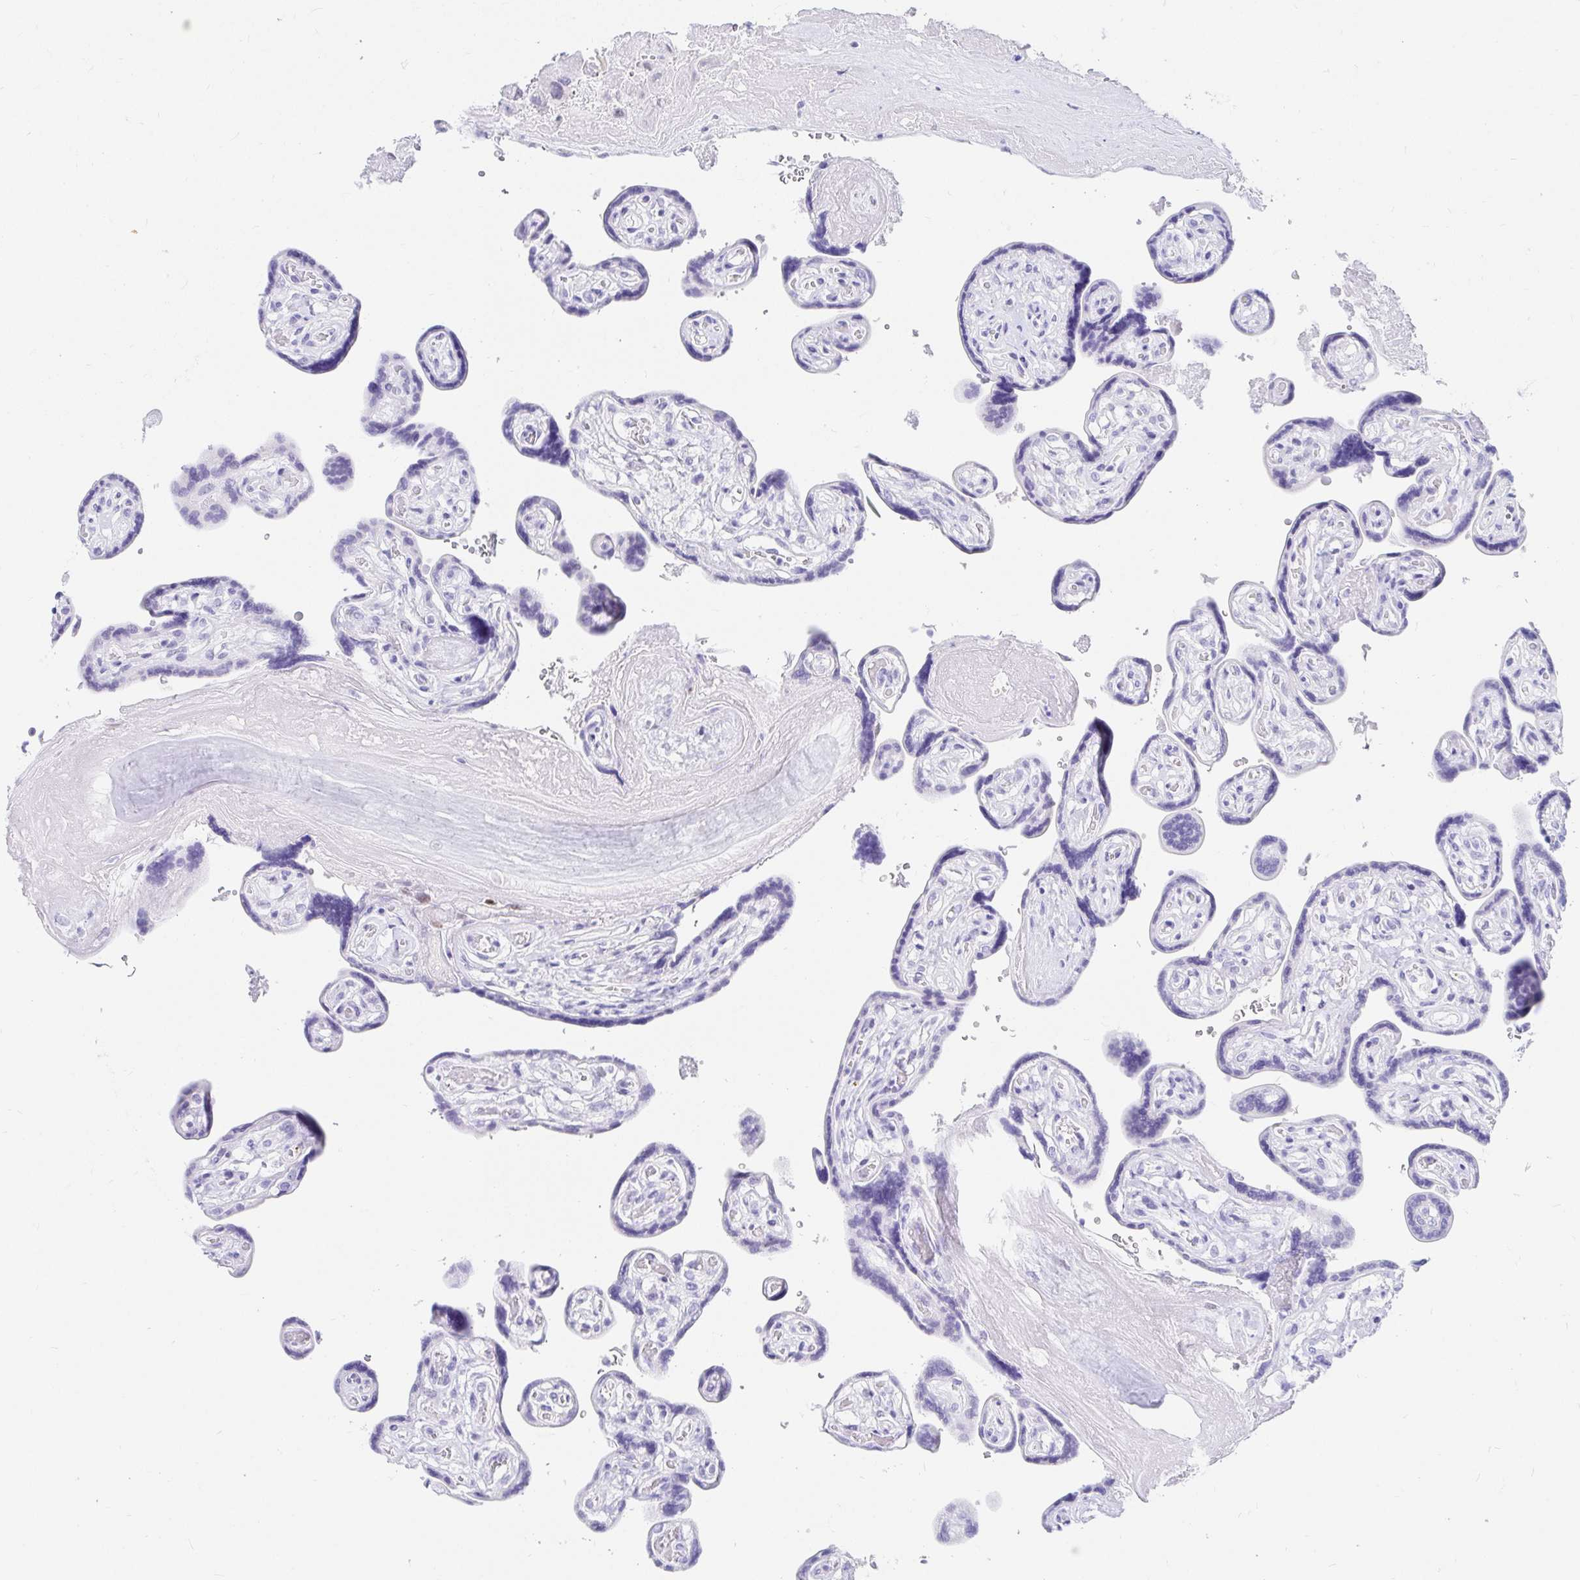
{"staining": {"intensity": "negative", "quantity": "none", "location": "none"}, "tissue": "placenta", "cell_type": "Trophoblastic cells", "image_type": "normal", "snomed": [{"axis": "morphology", "description": "Normal tissue, NOS"}, {"axis": "topography", "description": "Placenta"}], "caption": "Placenta was stained to show a protein in brown. There is no significant expression in trophoblastic cells. (Brightfield microscopy of DAB immunohistochemistry (IHC) at high magnification).", "gene": "OR6T1", "patient": {"sex": "female", "age": 32}}